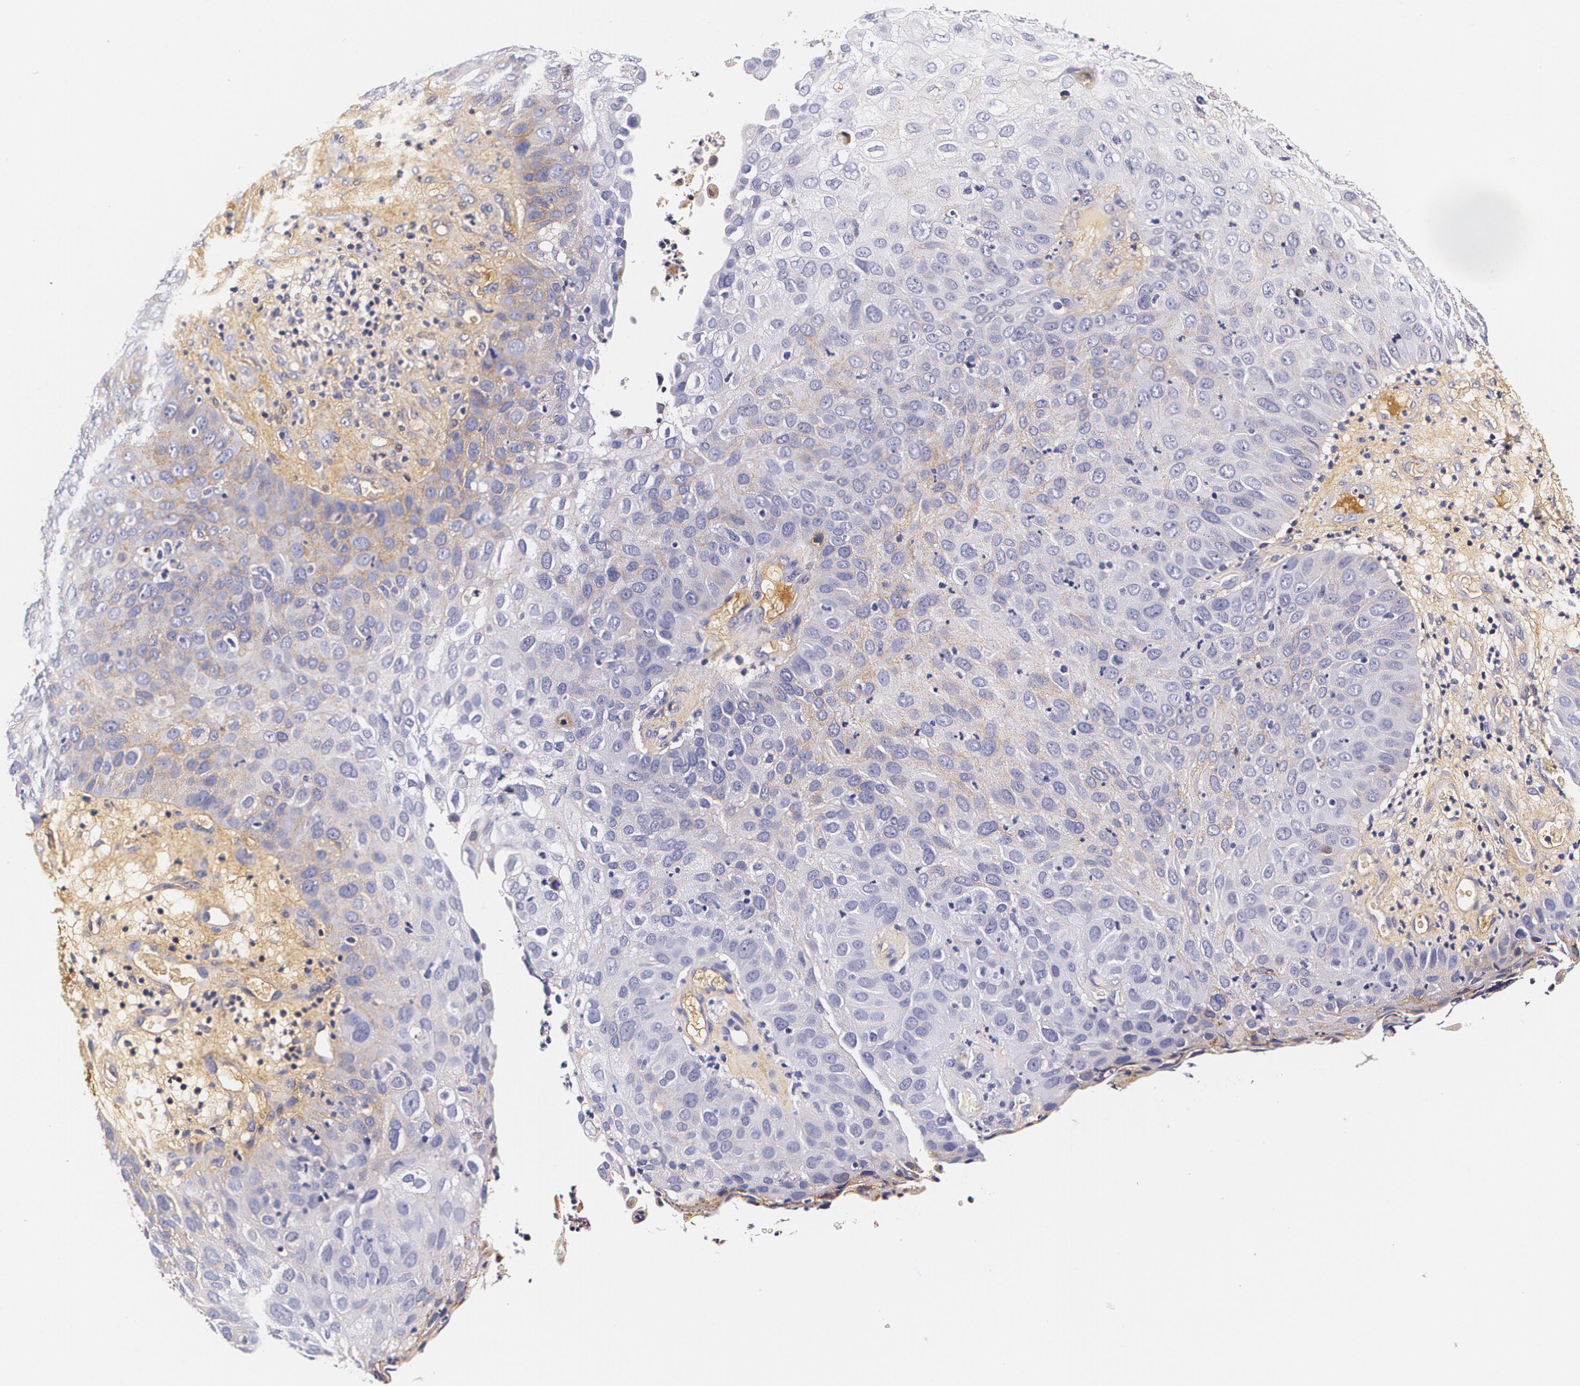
{"staining": {"intensity": "weak", "quantity": "<25%", "location": "cytoplasmic/membranous"}, "tissue": "skin cancer", "cell_type": "Tumor cells", "image_type": "cancer", "snomed": [{"axis": "morphology", "description": "Squamous cell carcinoma, NOS"}, {"axis": "topography", "description": "Skin"}], "caption": "A high-resolution micrograph shows immunohistochemistry (IHC) staining of skin cancer, which exhibits no significant expression in tumor cells. The staining is performed using DAB (3,3'-diaminobenzidine) brown chromogen with nuclei counter-stained in using hematoxylin.", "gene": "TTR", "patient": {"sex": "male", "age": 87}}